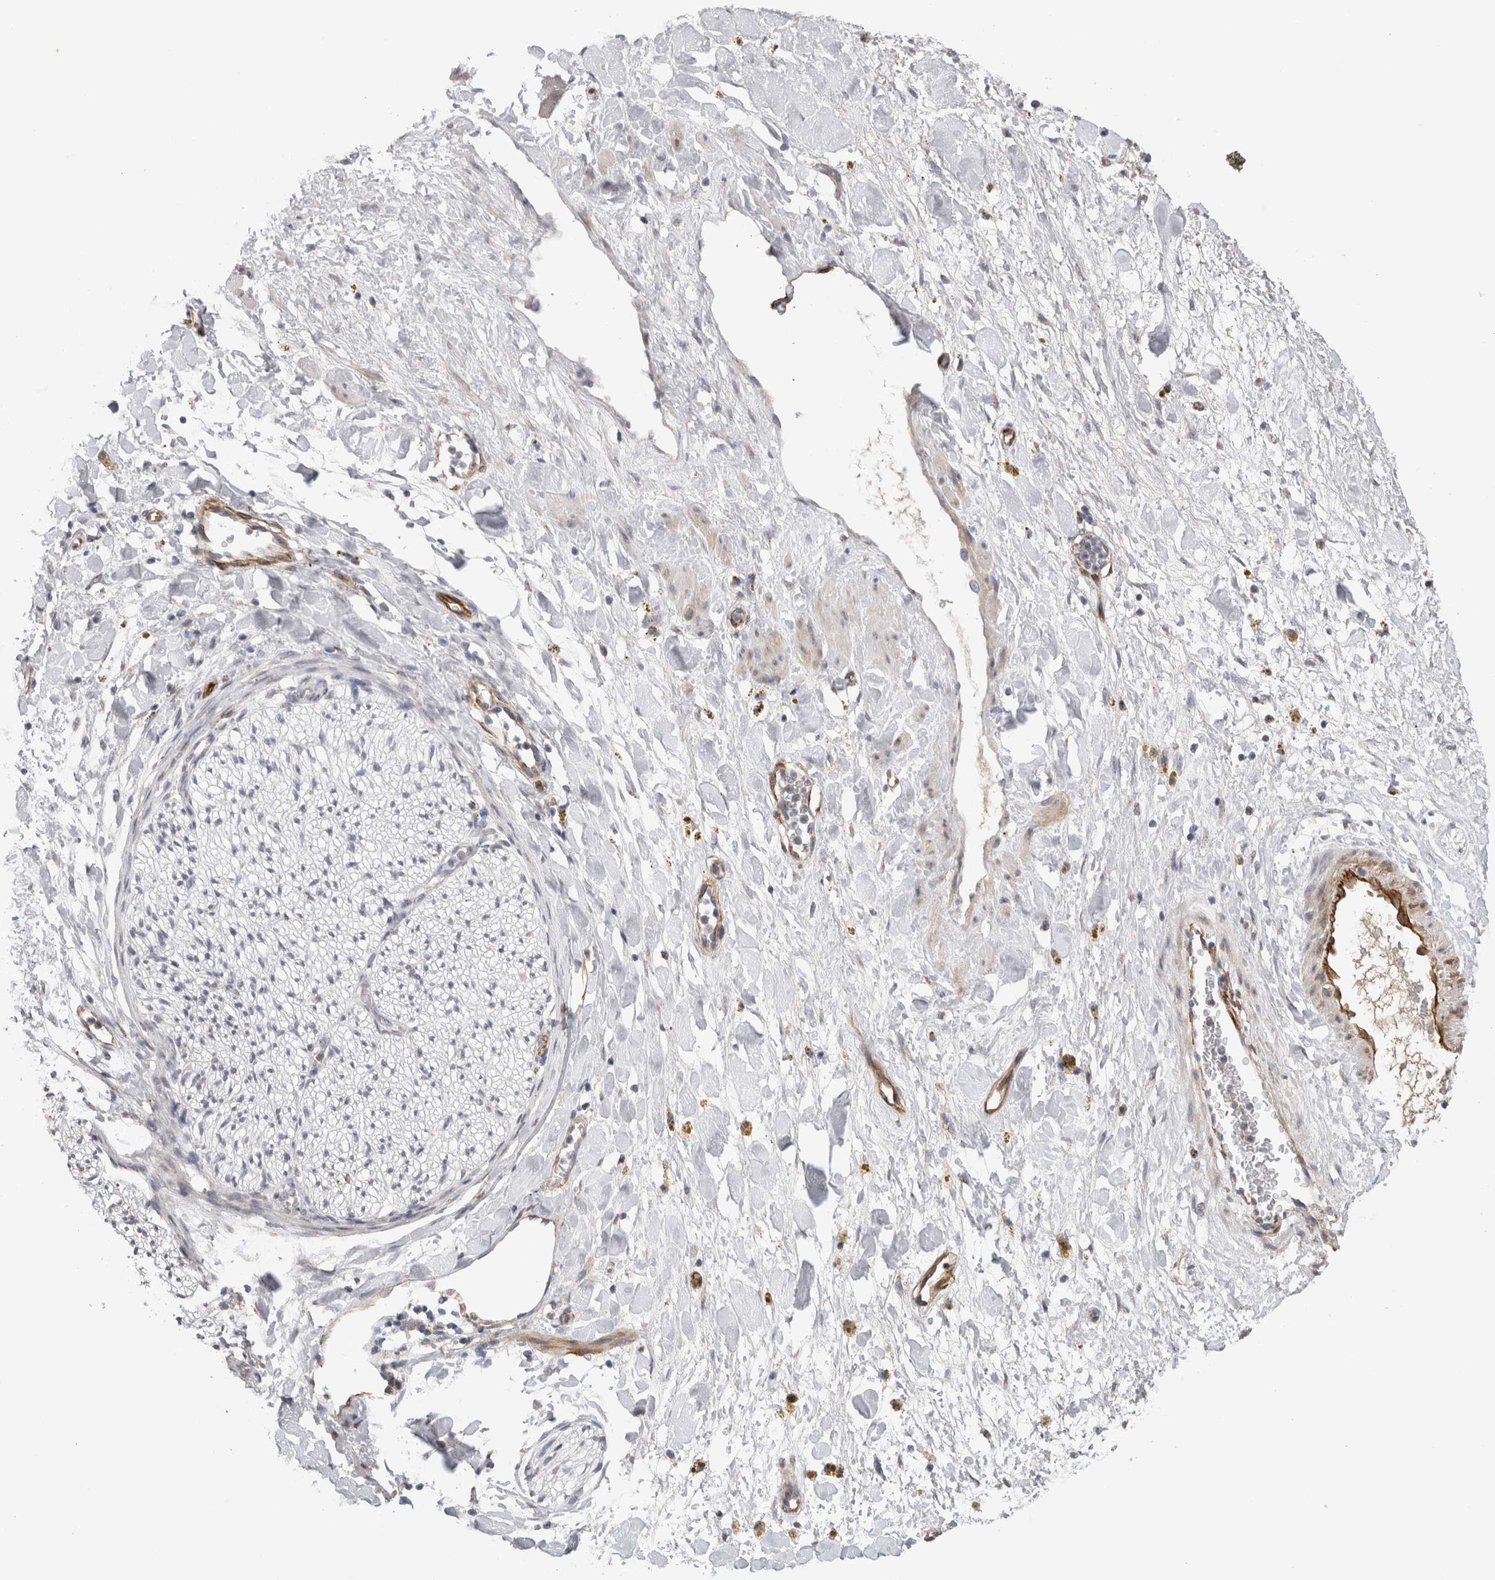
{"staining": {"intensity": "weak", "quantity": "<25%", "location": "cytoplasmic/membranous"}, "tissue": "adipose tissue", "cell_type": "Adipocytes", "image_type": "normal", "snomed": [{"axis": "morphology", "description": "Normal tissue, NOS"}, {"axis": "topography", "description": "Kidney"}, {"axis": "topography", "description": "Peripheral nerve tissue"}], "caption": "This is a histopathology image of immunohistochemistry (IHC) staining of unremarkable adipose tissue, which shows no positivity in adipocytes. The staining is performed using DAB brown chromogen with nuclei counter-stained in using hematoxylin.", "gene": "CDH13", "patient": {"sex": "male", "age": 7}}